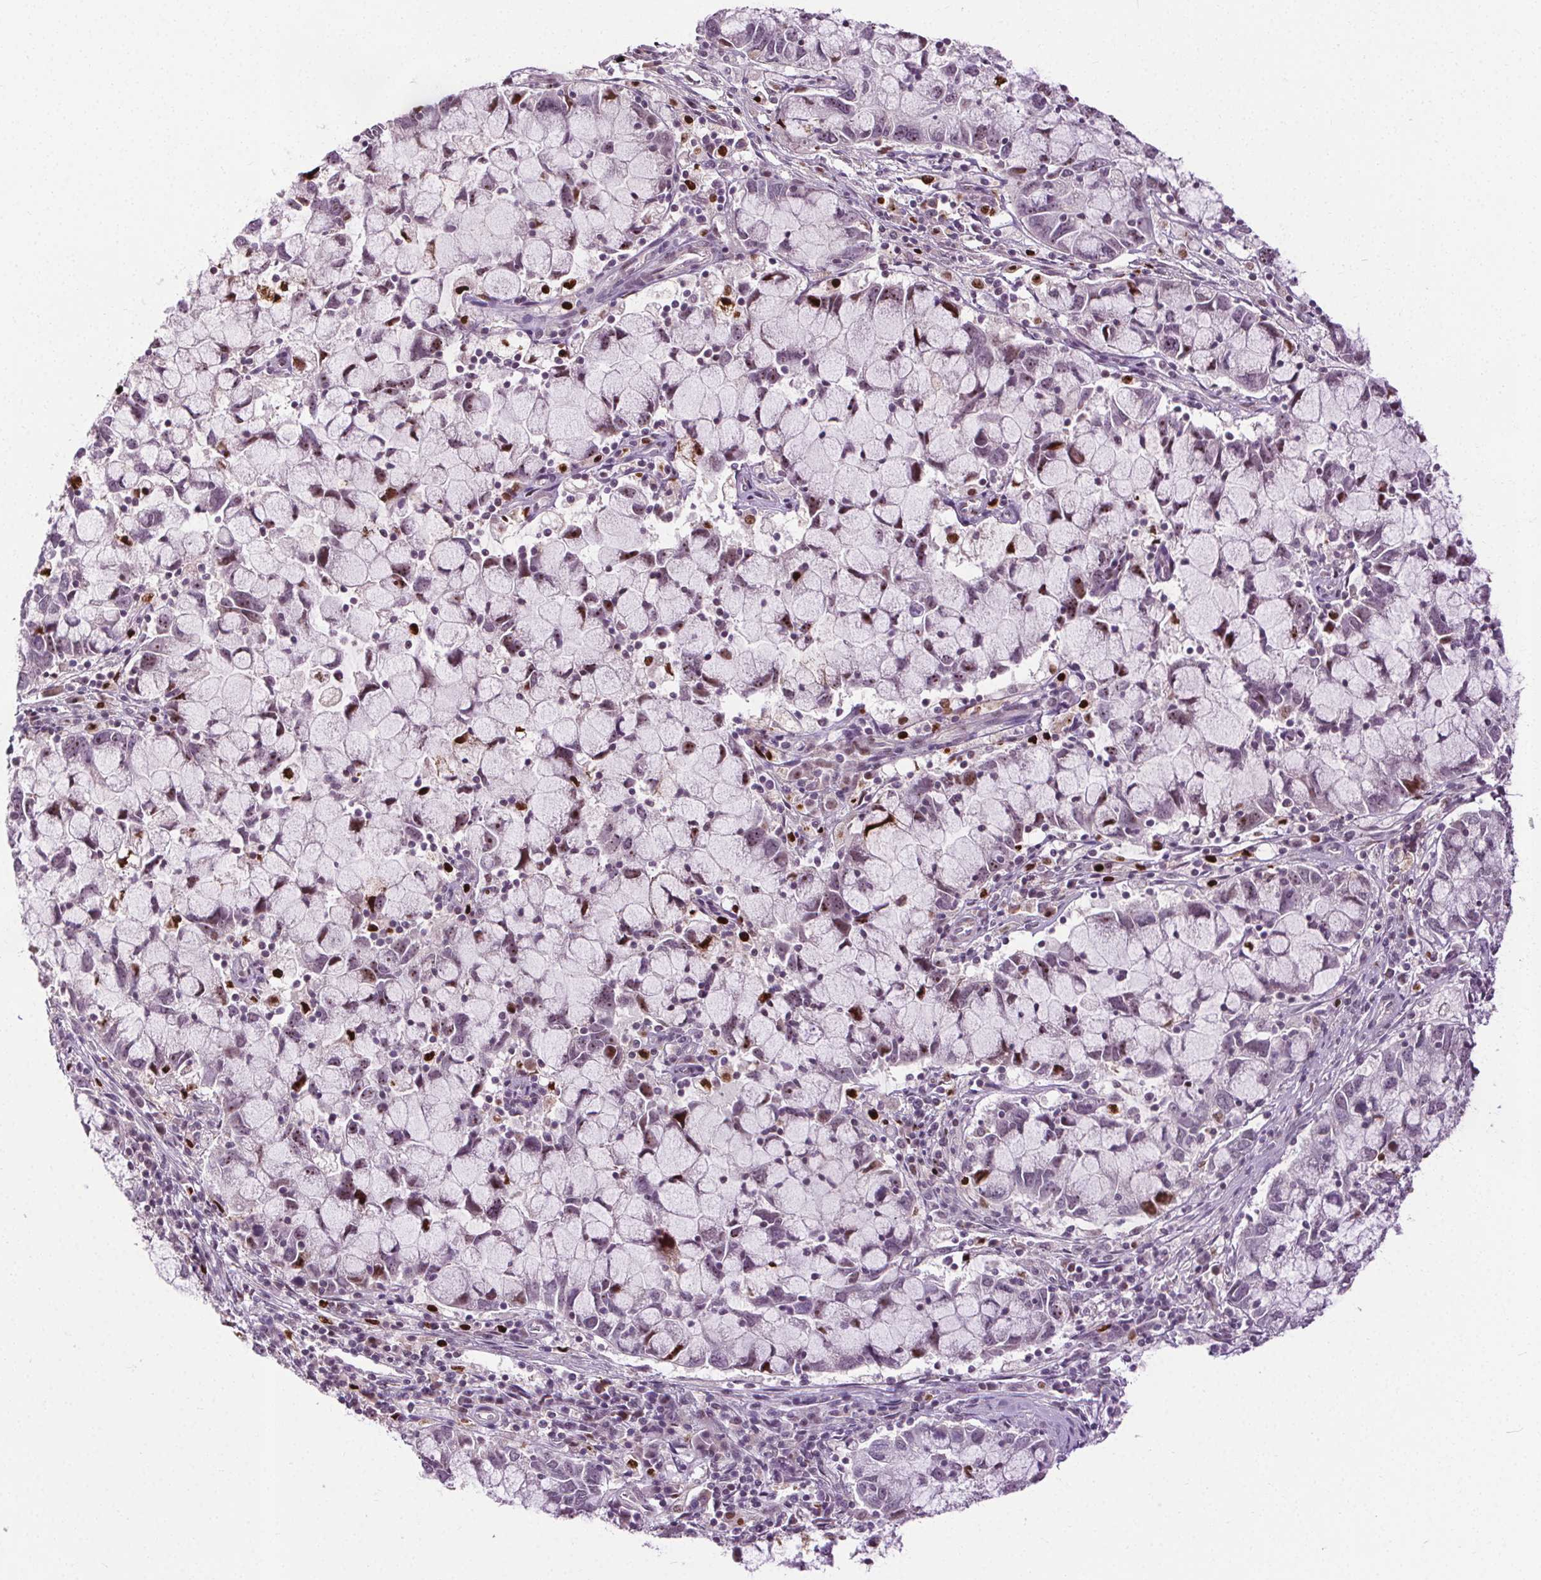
{"staining": {"intensity": "negative", "quantity": "none", "location": "none"}, "tissue": "cervical cancer", "cell_type": "Tumor cells", "image_type": "cancer", "snomed": [{"axis": "morphology", "description": "Adenocarcinoma, NOS"}, {"axis": "topography", "description": "Cervix"}], "caption": "The micrograph reveals no significant positivity in tumor cells of cervical cancer (adenocarcinoma).", "gene": "CEBPA", "patient": {"sex": "female", "age": 40}}